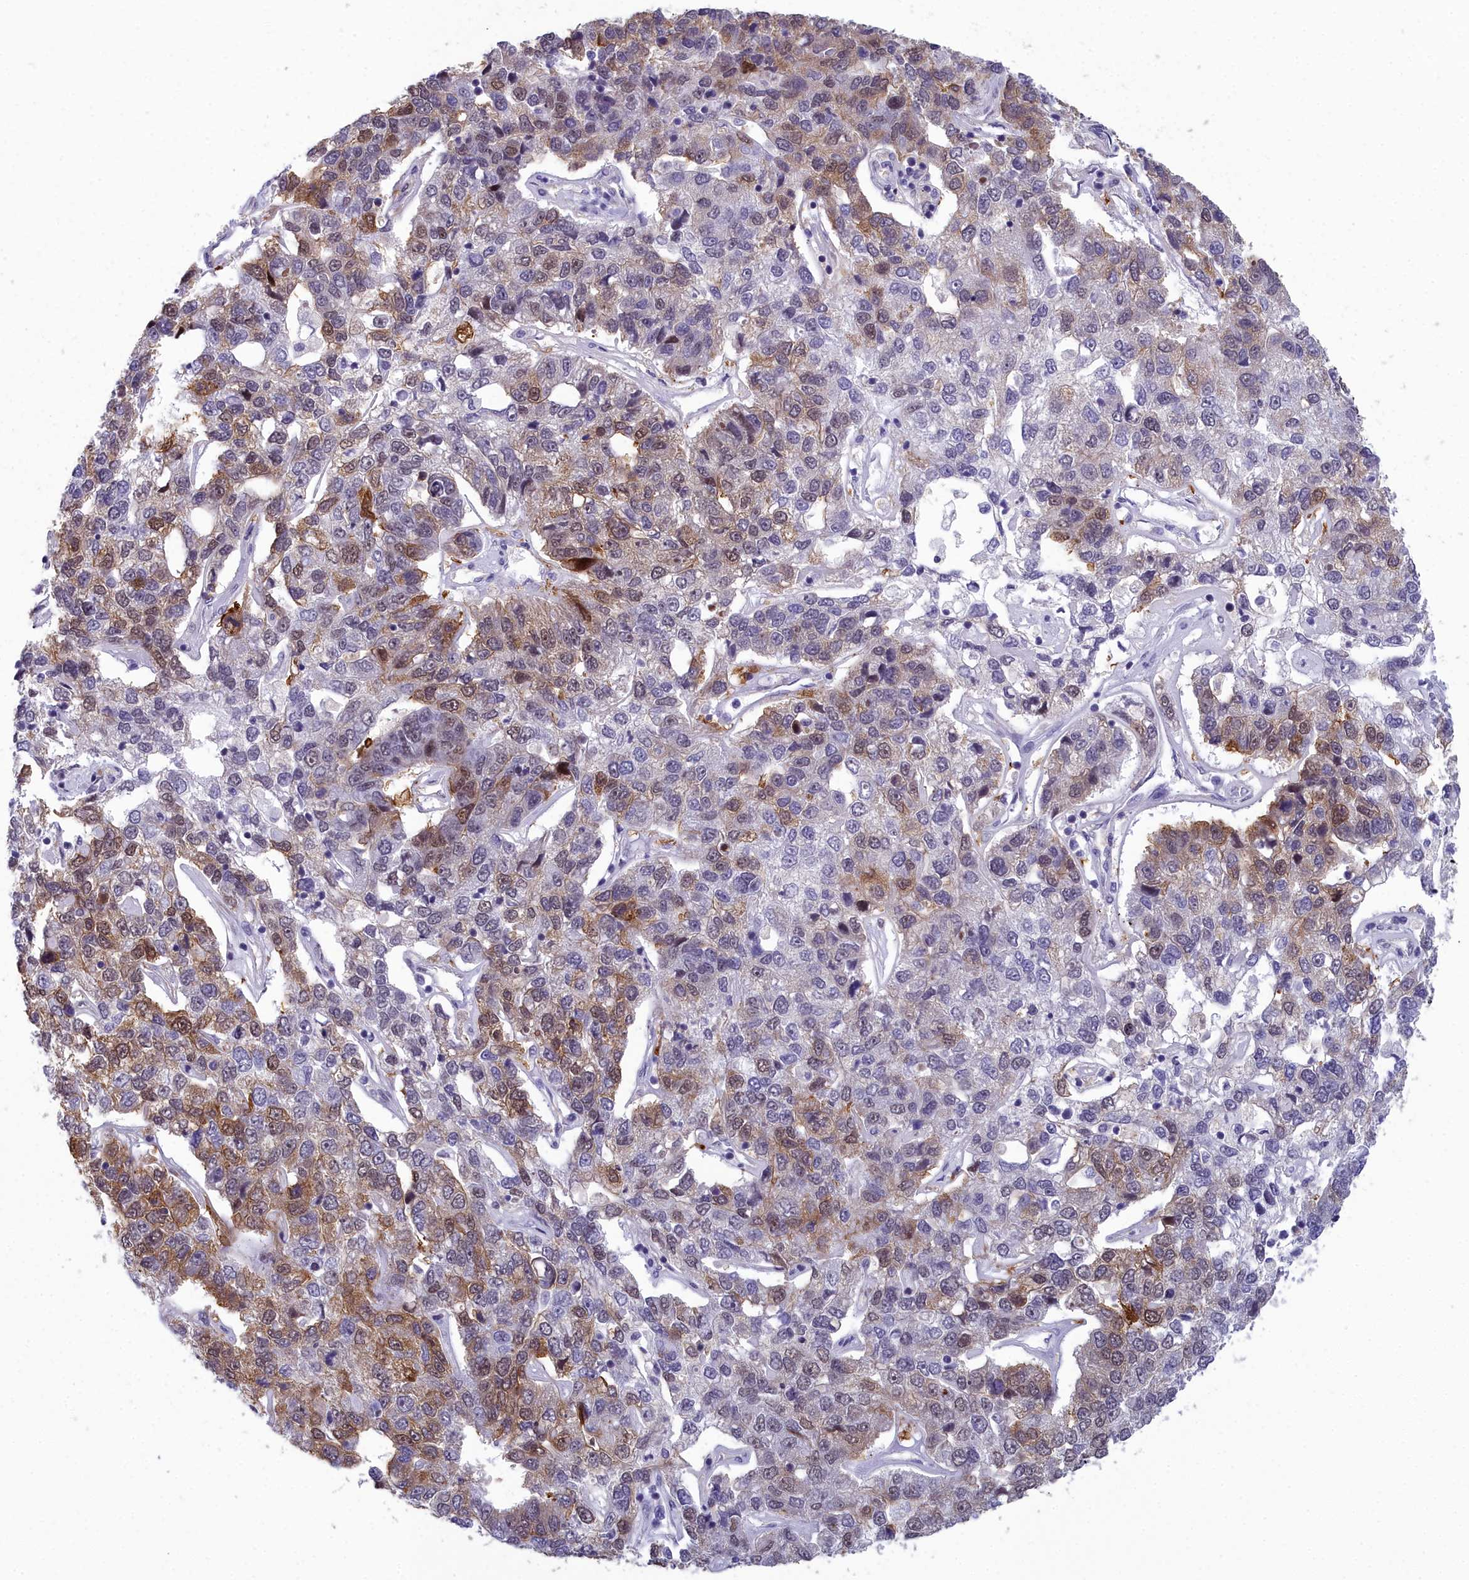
{"staining": {"intensity": "moderate", "quantity": "25%-75%", "location": "cytoplasmic/membranous,nuclear"}, "tissue": "pancreatic cancer", "cell_type": "Tumor cells", "image_type": "cancer", "snomed": [{"axis": "morphology", "description": "Adenocarcinoma, NOS"}, {"axis": "topography", "description": "Pancreas"}], "caption": "Immunohistochemistry histopathology image of neoplastic tissue: adenocarcinoma (pancreatic) stained using immunohistochemistry shows medium levels of moderate protein expression localized specifically in the cytoplasmic/membranous and nuclear of tumor cells, appearing as a cytoplasmic/membranous and nuclear brown color.", "gene": "CCDC97", "patient": {"sex": "female", "age": 61}}